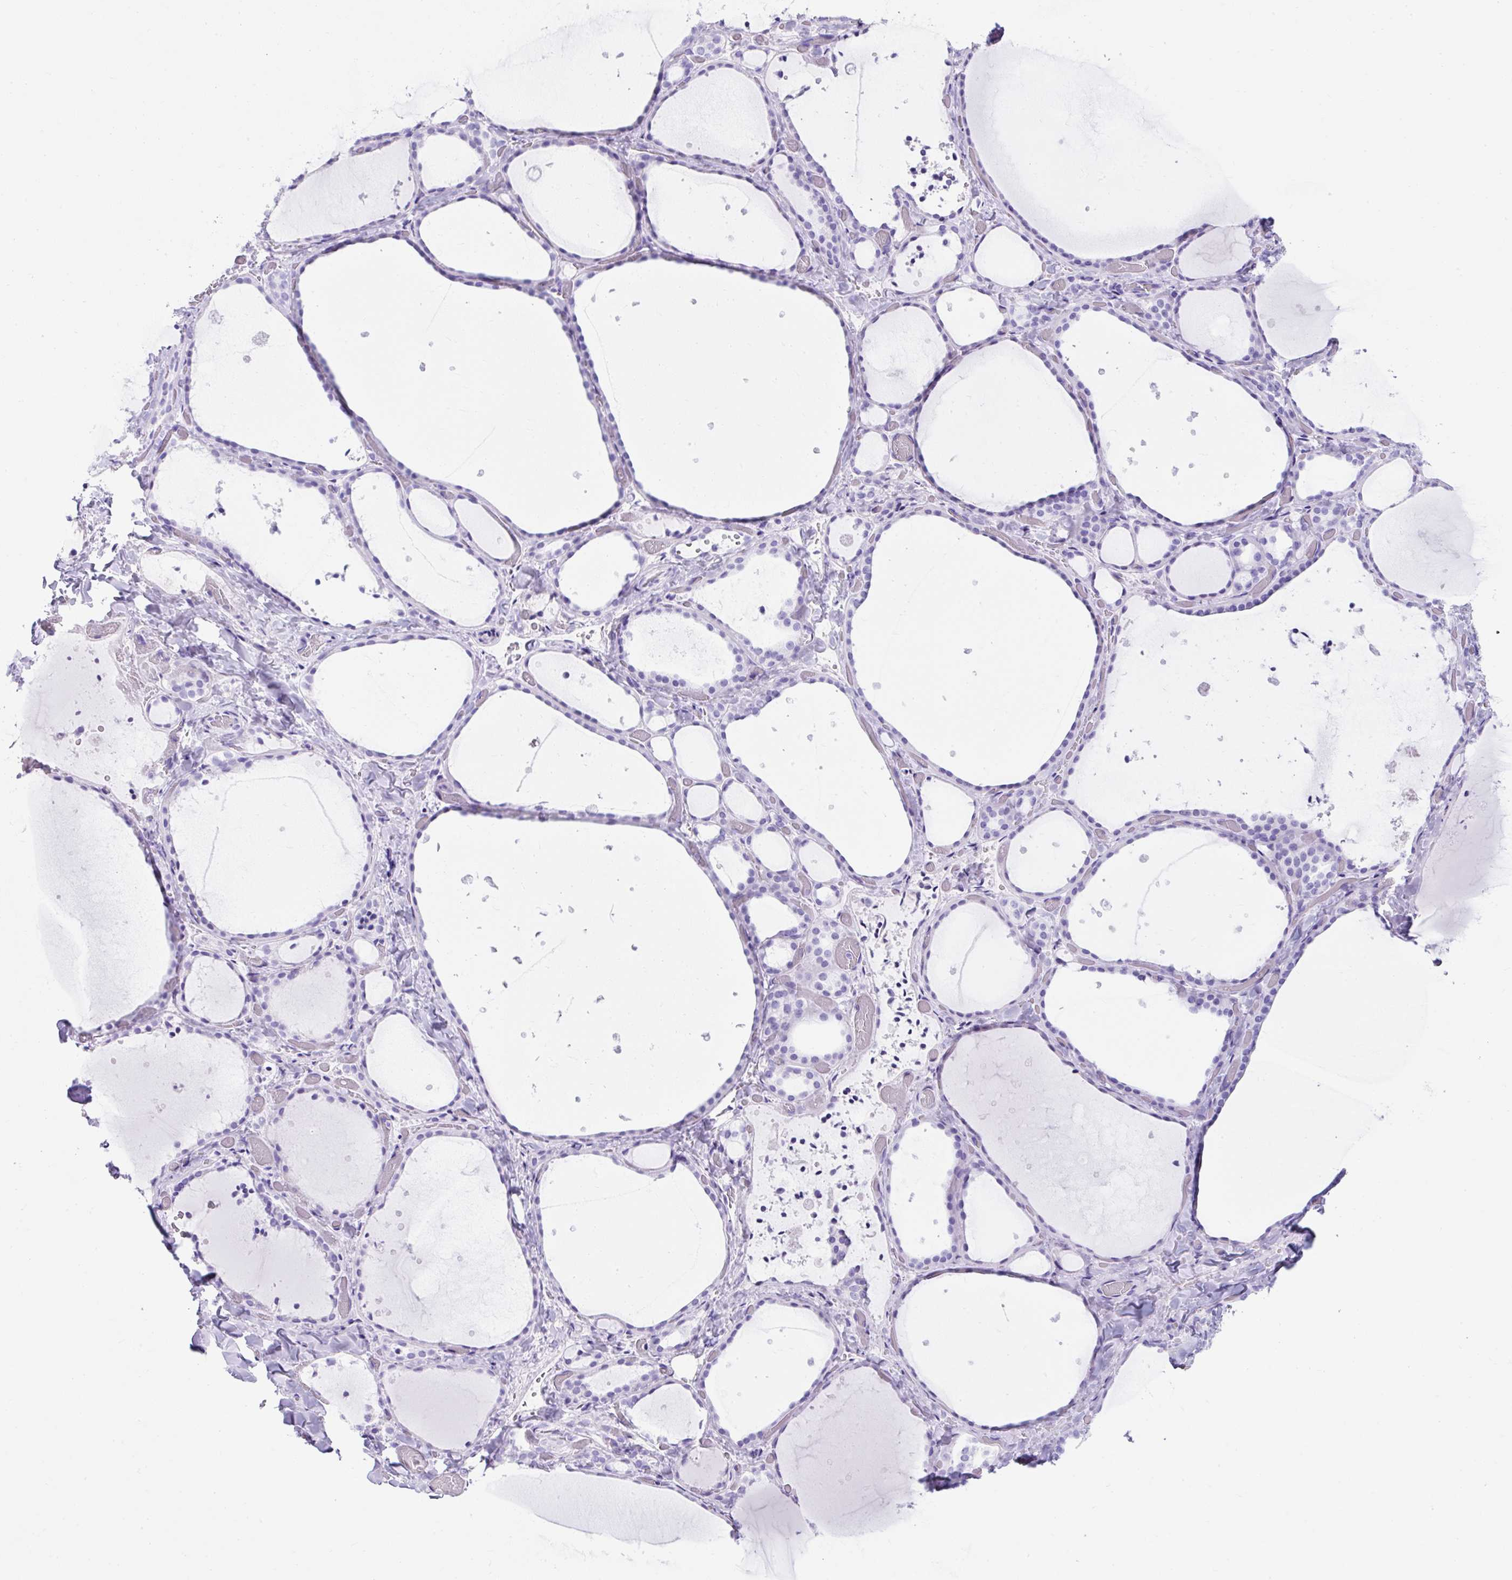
{"staining": {"intensity": "negative", "quantity": "none", "location": "none"}, "tissue": "thyroid gland", "cell_type": "Glandular cells", "image_type": "normal", "snomed": [{"axis": "morphology", "description": "Normal tissue, NOS"}, {"axis": "topography", "description": "Thyroid gland"}], "caption": "Immunohistochemistry (IHC) micrograph of unremarkable human thyroid gland stained for a protein (brown), which reveals no staining in glandular cells. (DAB immunohistochemistry visualized using brightfield microscopy, high magnification).", "gene": "KRT12", "patient": {"sex": "female", "age": 36}}